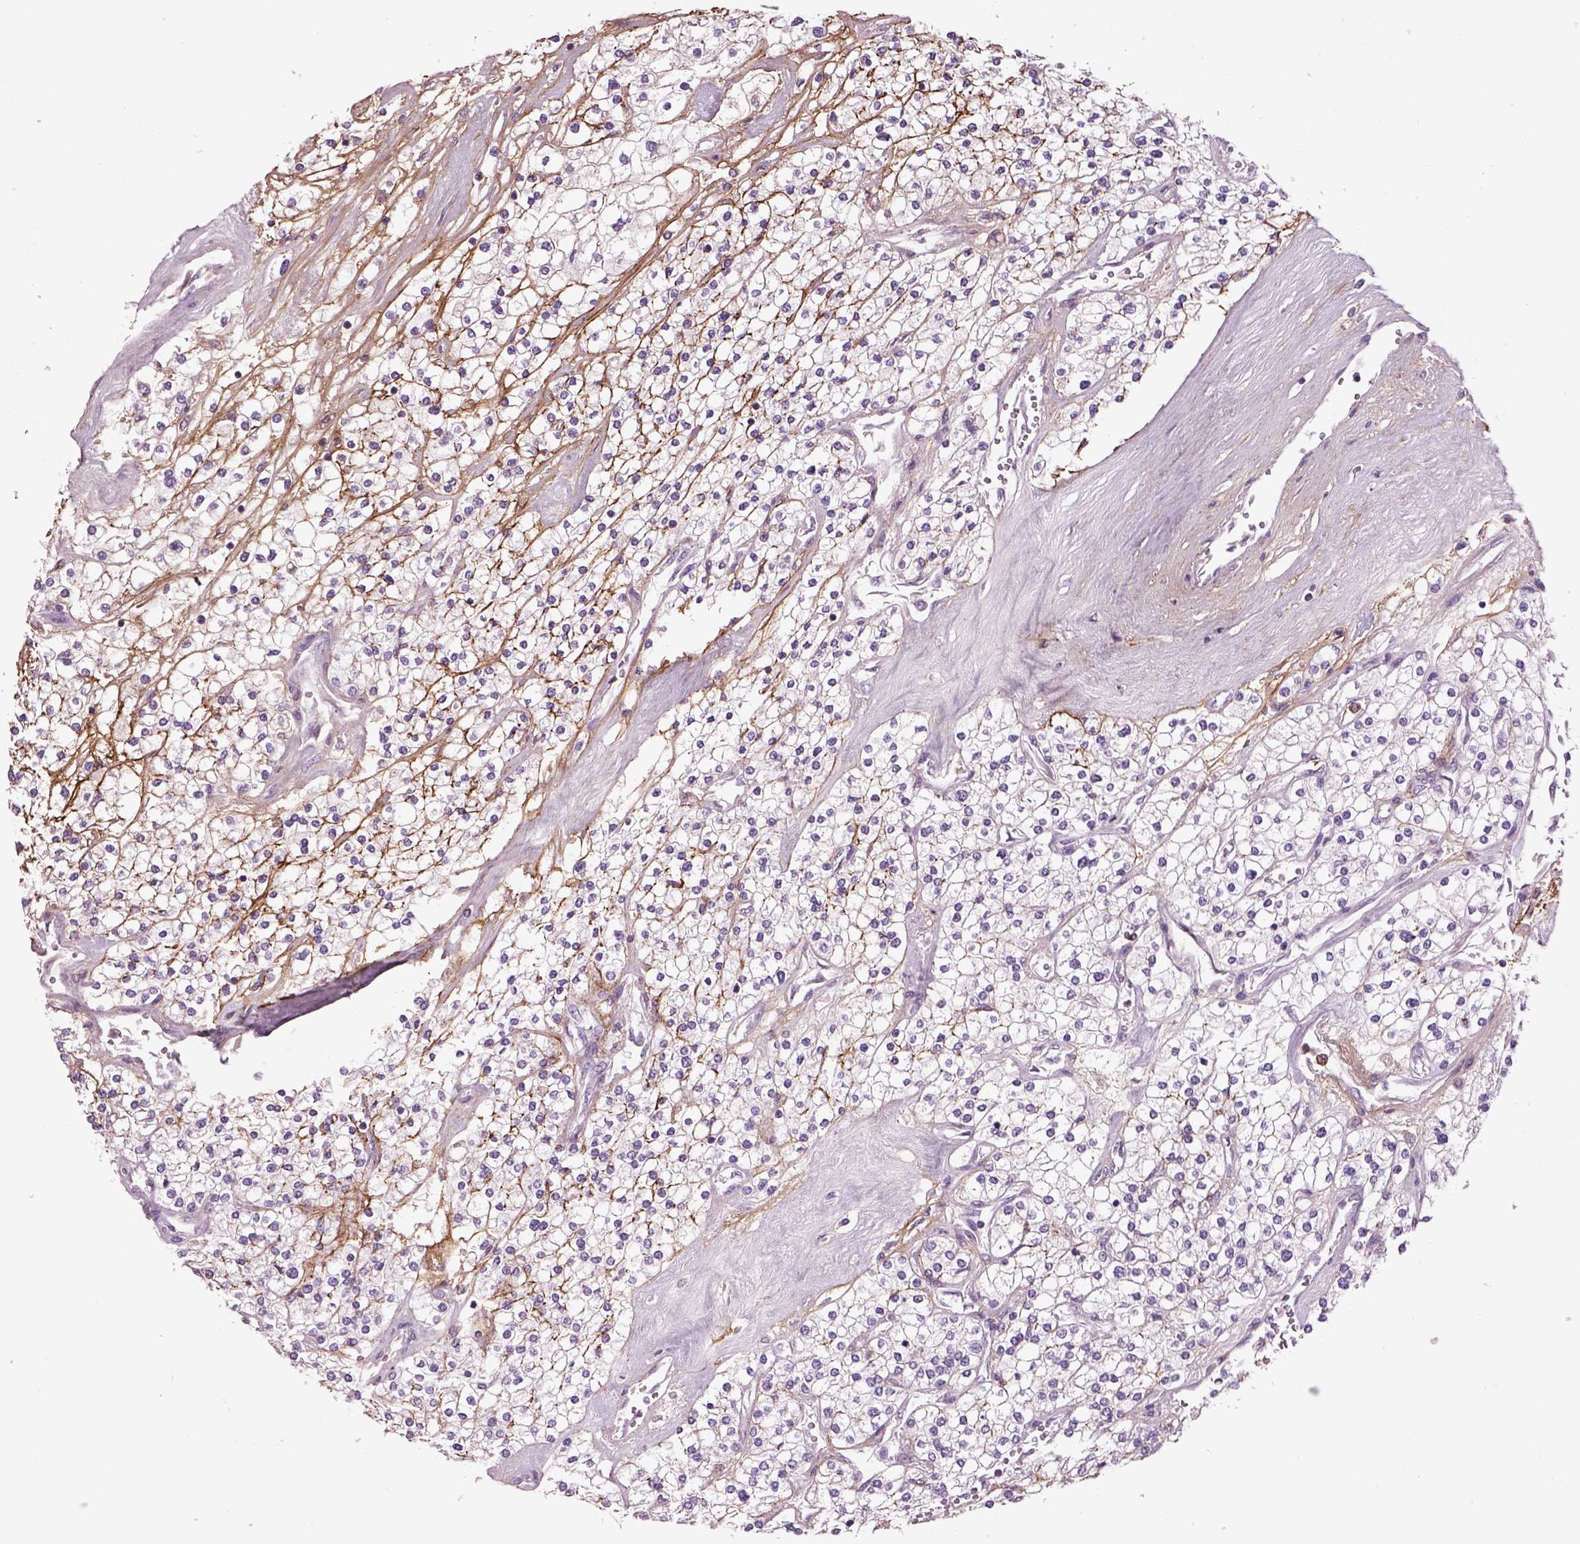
{"staining": {"intensity": "negative", "quantity": "none", "location": "none"}, "tissue": "renal cancer", "cell_type": "Tumor cells", "image_type": "cancer", "snomed": [{"axis": "morphology", "description": "Adenocarcinoma, NOS"}, {"axis": "topography", "description": "Kidney"}], "caption": "High magnification brightfield microscopy of renal cancer stained with DAB (3,3'-diaminobenzidine) (brown) and counterstained with hematoxylin (blue): tumor cells show no significant positivity.", "gene": "EMILIN2", "patient": {"sex": "male", "age": 80}}